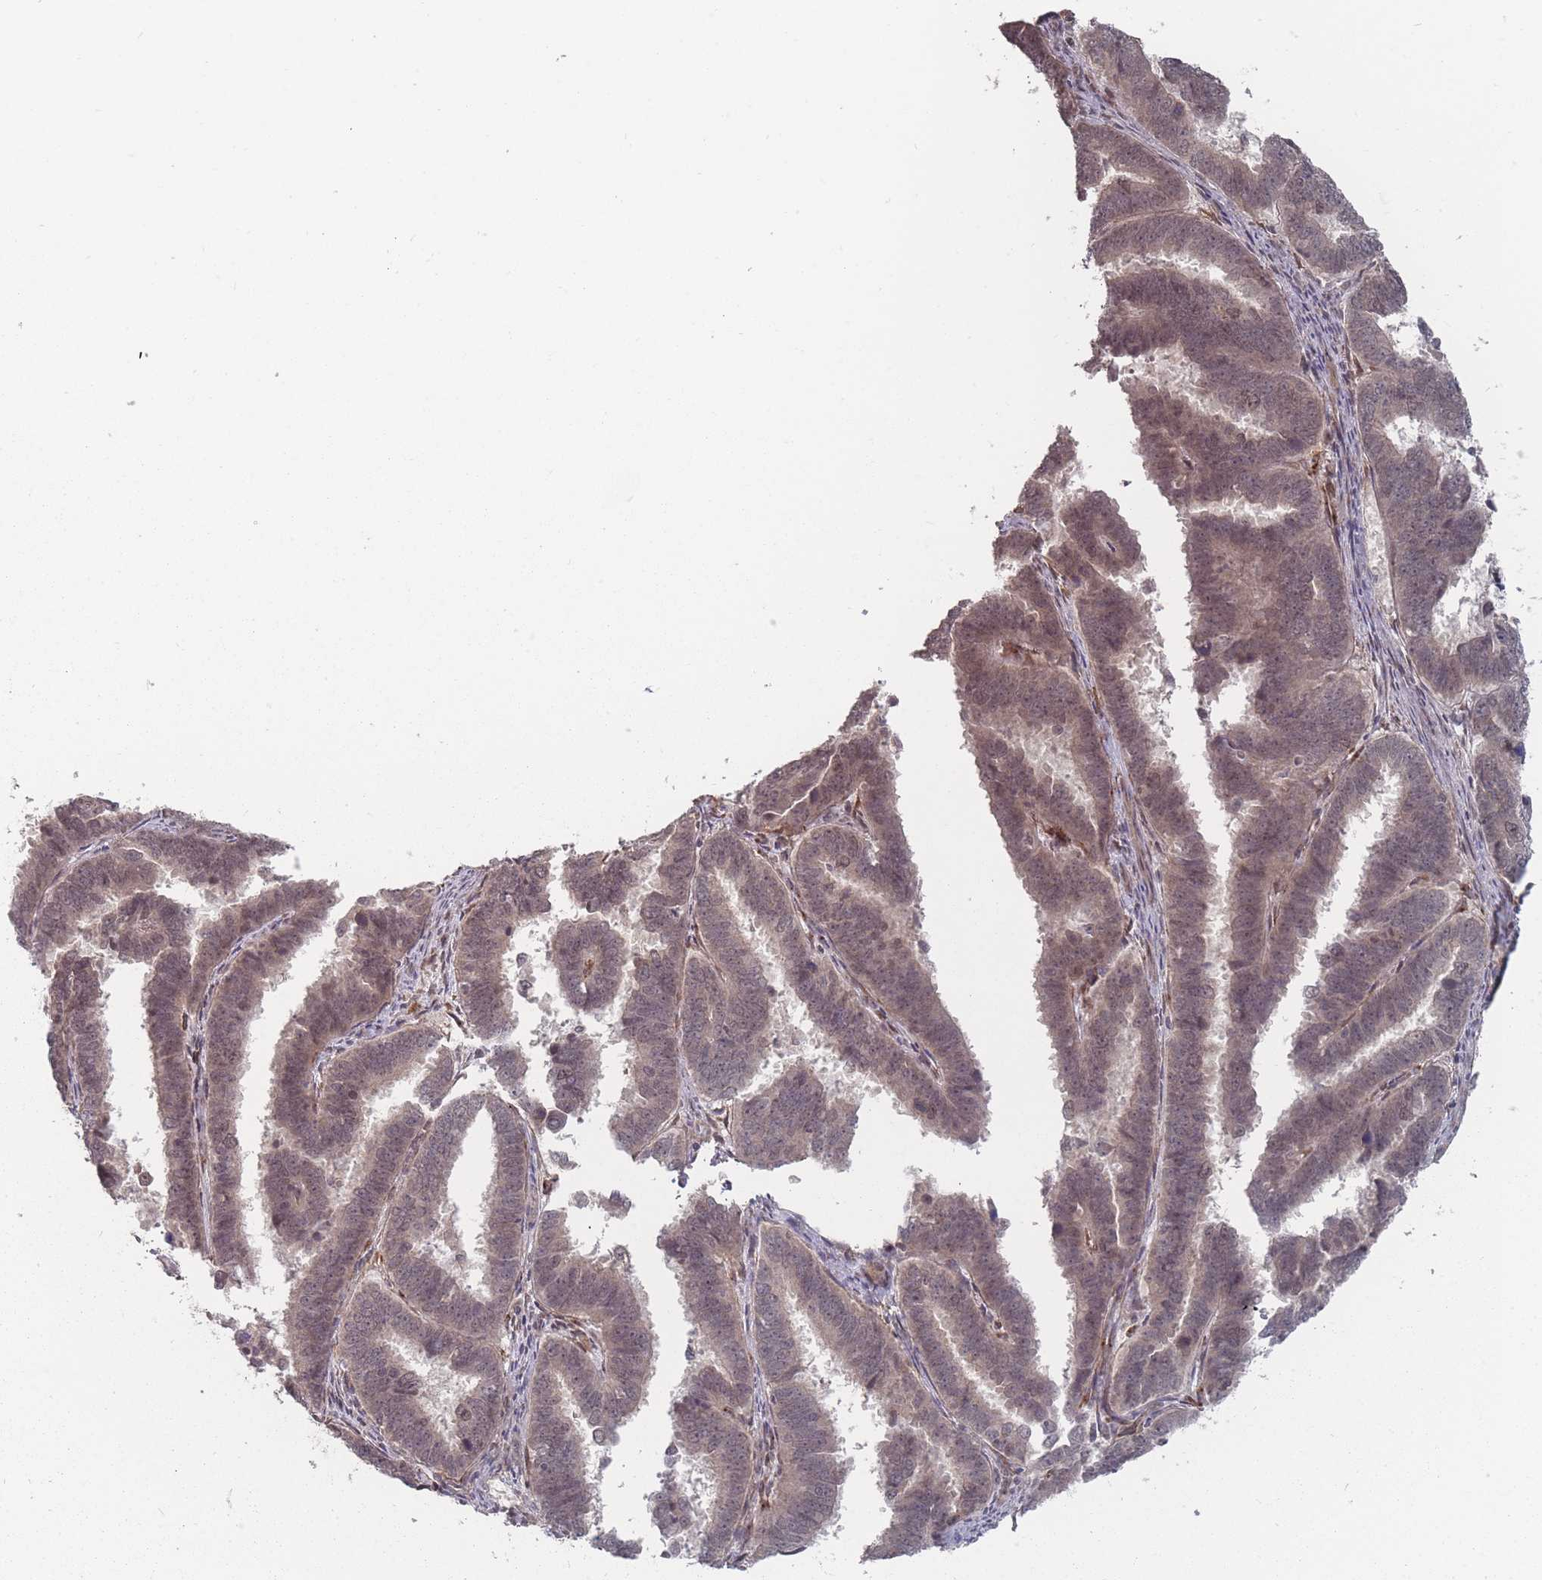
{"staining": {"intensity": "moderate", "quantity": "25%-75%", "location": "nuclear"}, "tissue": "endometrial cancer", "cell_type": "Tumor cells", "image_type": "cancer", "snomed": [{"axis": "morphology", "description": "Adenocarcinoma, NOS"}, {"axis": "topography", "description": "Endometrium"}], "caption": "A brown stain shows moderate nuclear expression of a protein in adenocarcinoma (endometrial) tumor cells.", "gene": "CNTRL", "patient": {"sex": "female", "age": 75}}